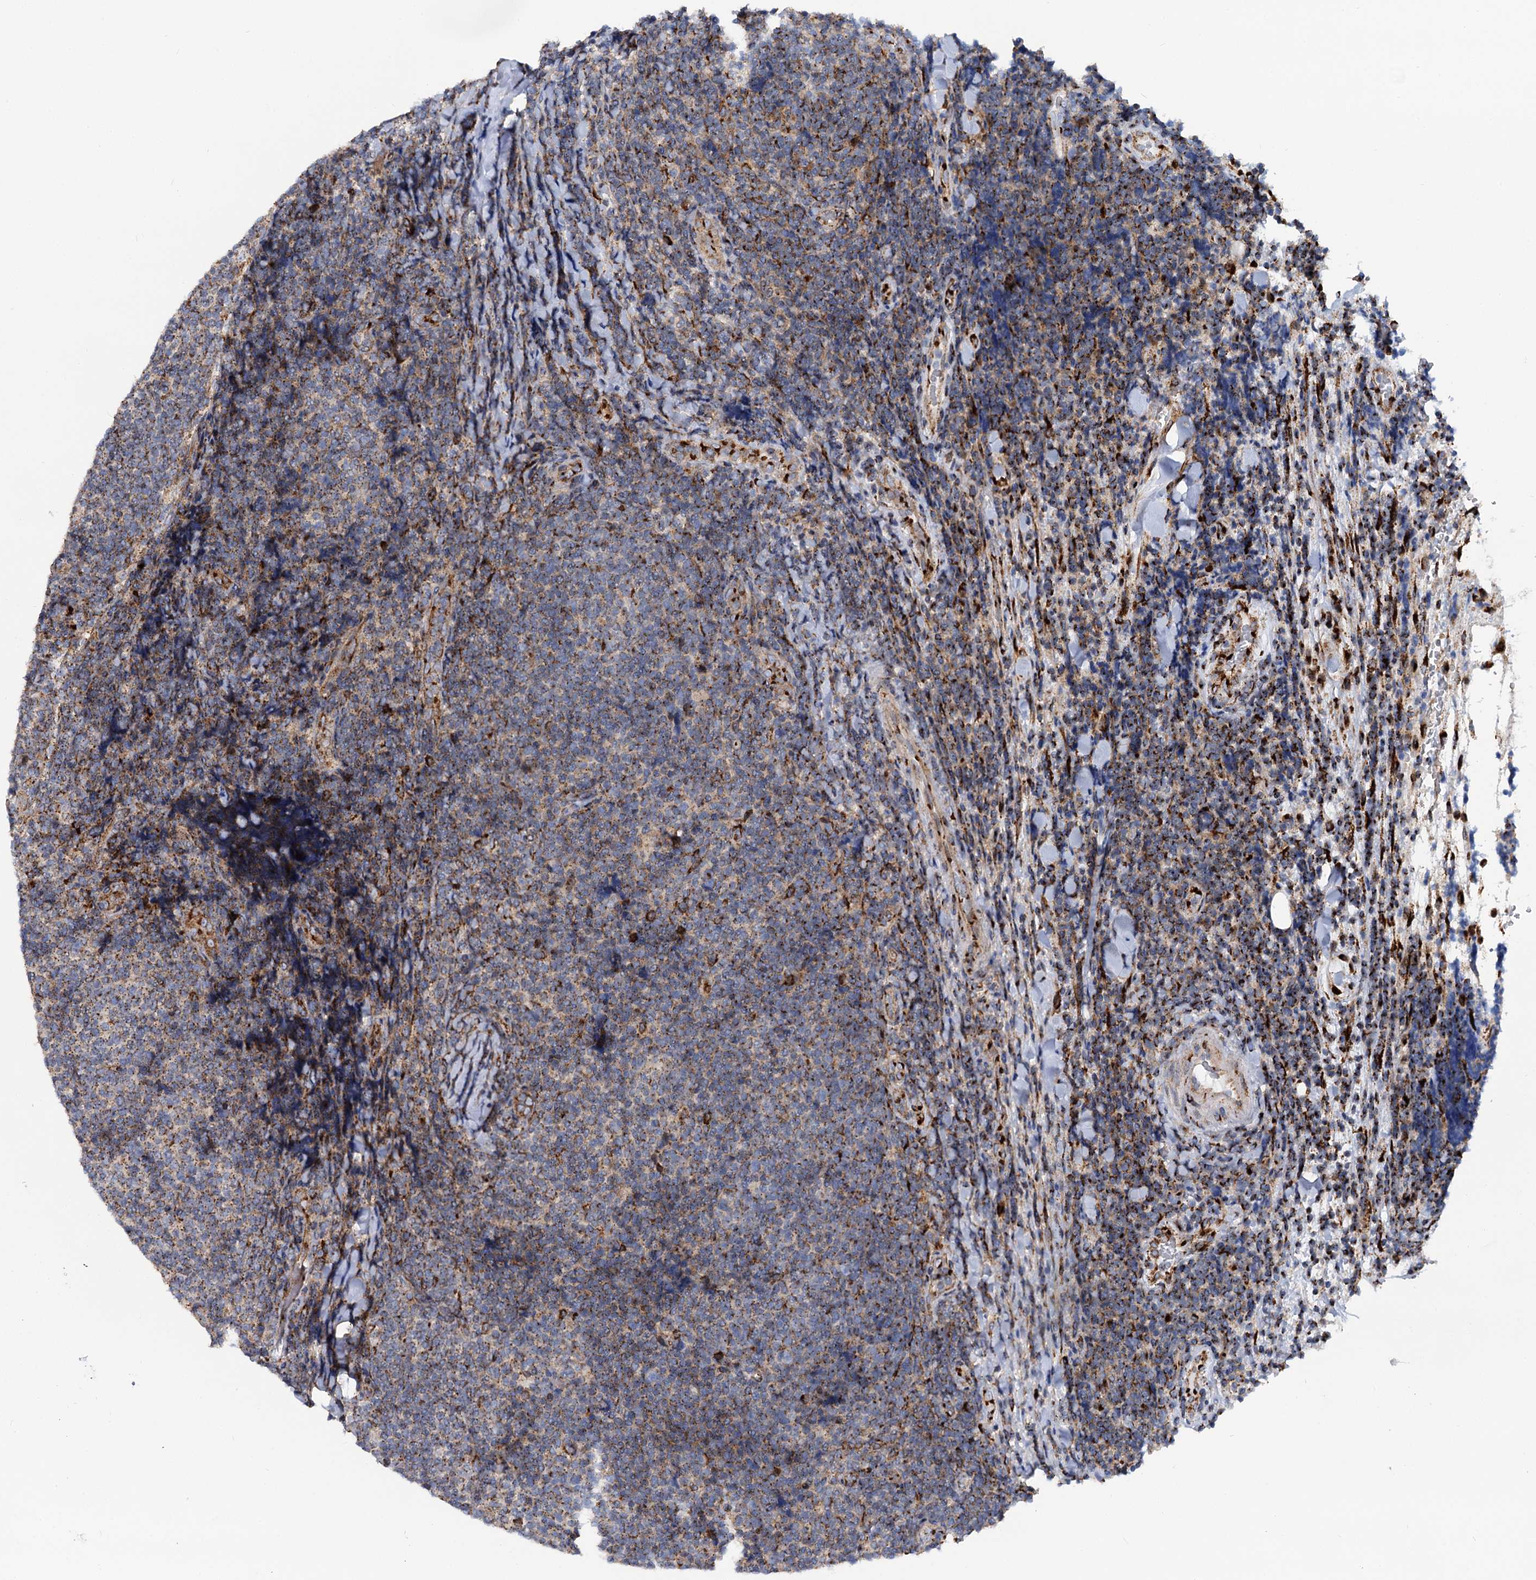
{"staining": {"intensity": "weak", "quantity": ">75%", "location": "cytoplasmic/membranous"}, "tissue": "lymphoma", "cell_type": "Tumor cells", "image_type": "cancer", "snomed": [{"axis": "morphology", "description": "Malignant lymphoma, non-Hodgkin's type, Low grade"}, {"axis": "topography", "description": "Lymph node"}], "caption": "IHC histopathology image of lymphoma stained for a protein (brown), which reveals low levels of weak cytoplasmic/membranous positivity in about >75% of tumor cells.", "gene": "SUPT20H", "patient": {"sex": "male", "age": 66}}